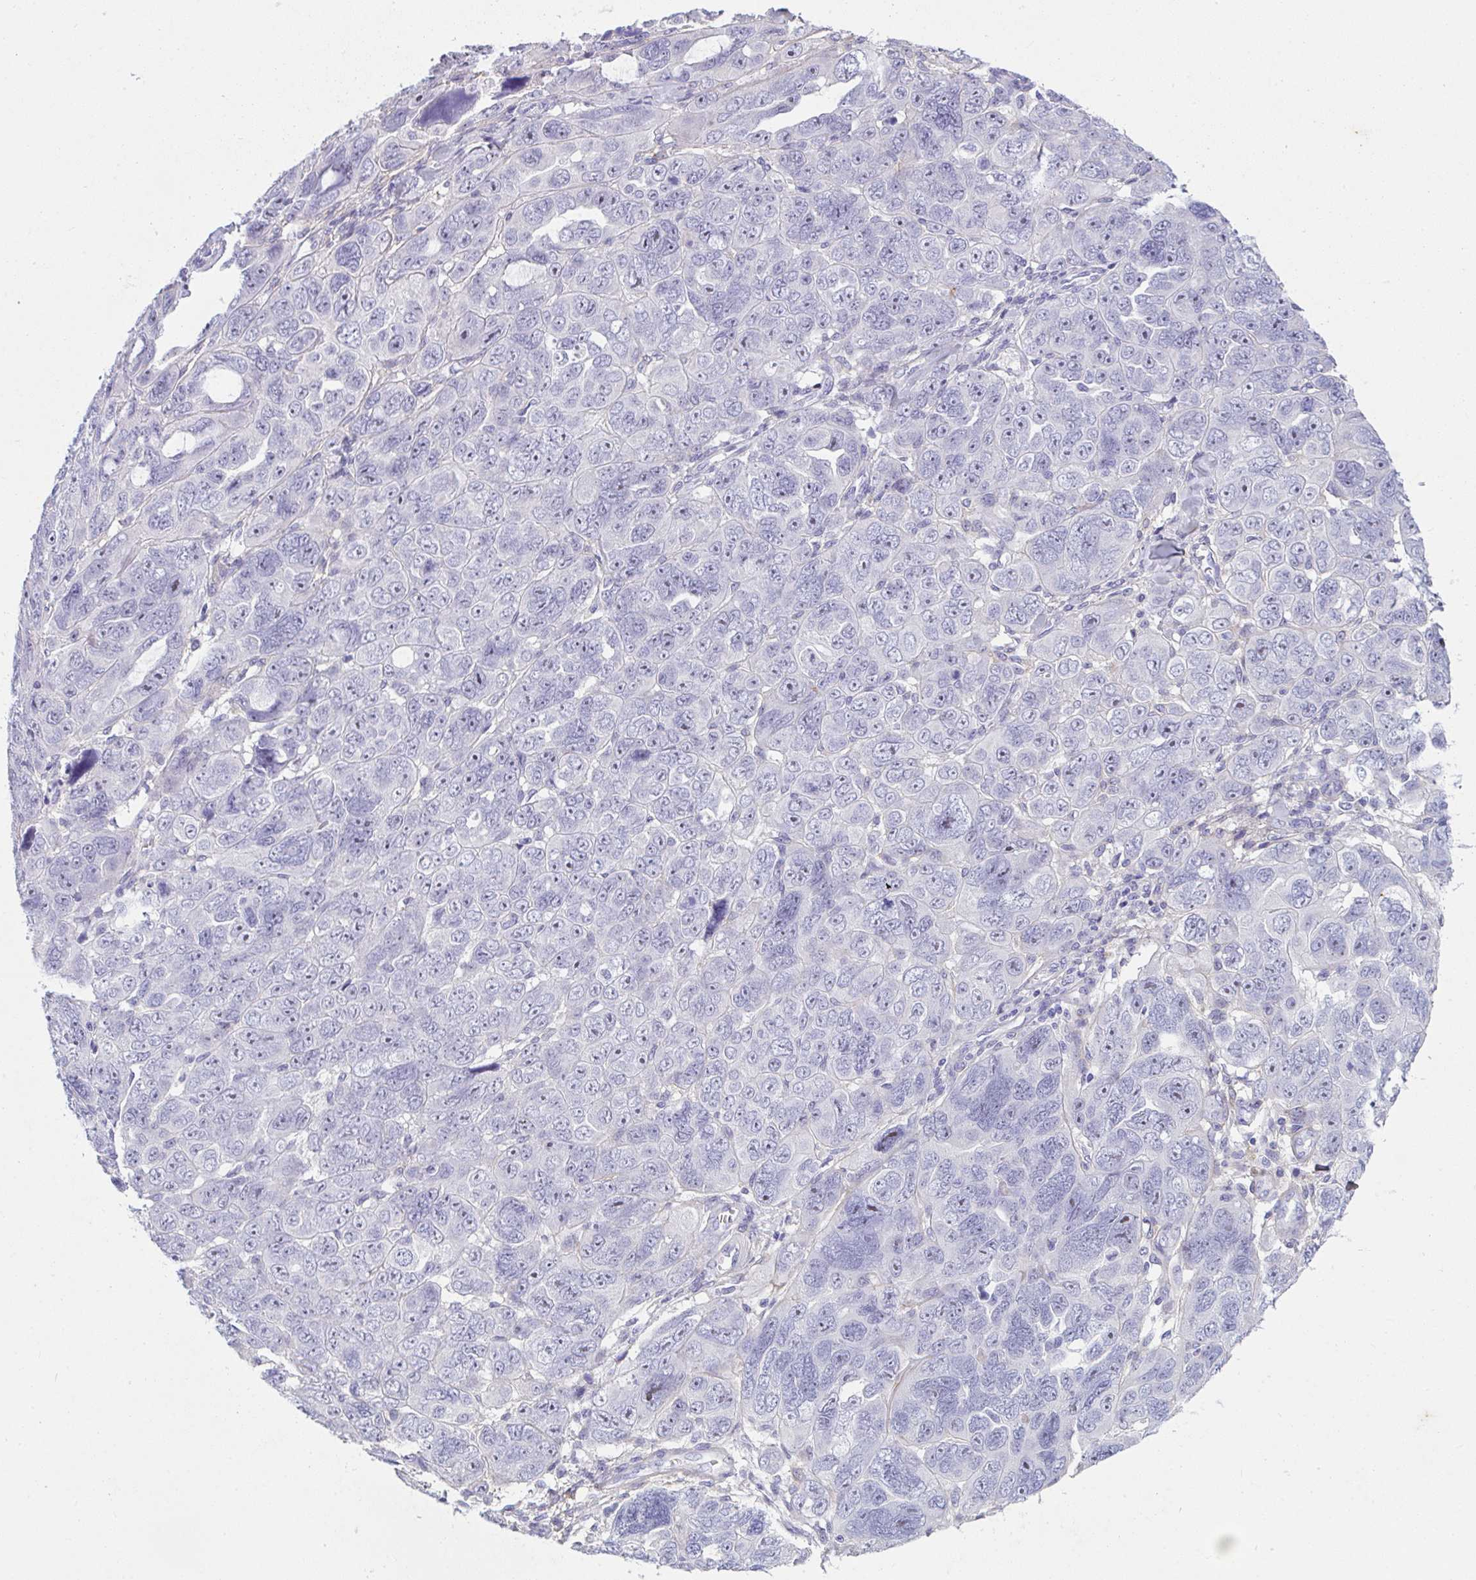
{"staining": {"intensity": "negative", "quantity": "none", "location": "none"}, "tissue": "ovarian cancer", "cell_type": "Tumor cells", "image_type": "cancer", "snomed": [{"axis": "morphology", "description": "Cystadenocarcinoma, serous, NOS"}, {"axis": "topography", "description": "Ovary"}], "caption": "DAB immunohistochemical staining of human ovarian serous cystadenocarcinoma shows no significant positivity in tumor cells.", "gene": "LHFPL6", "patient": {"sex": "female", "age": 63}}